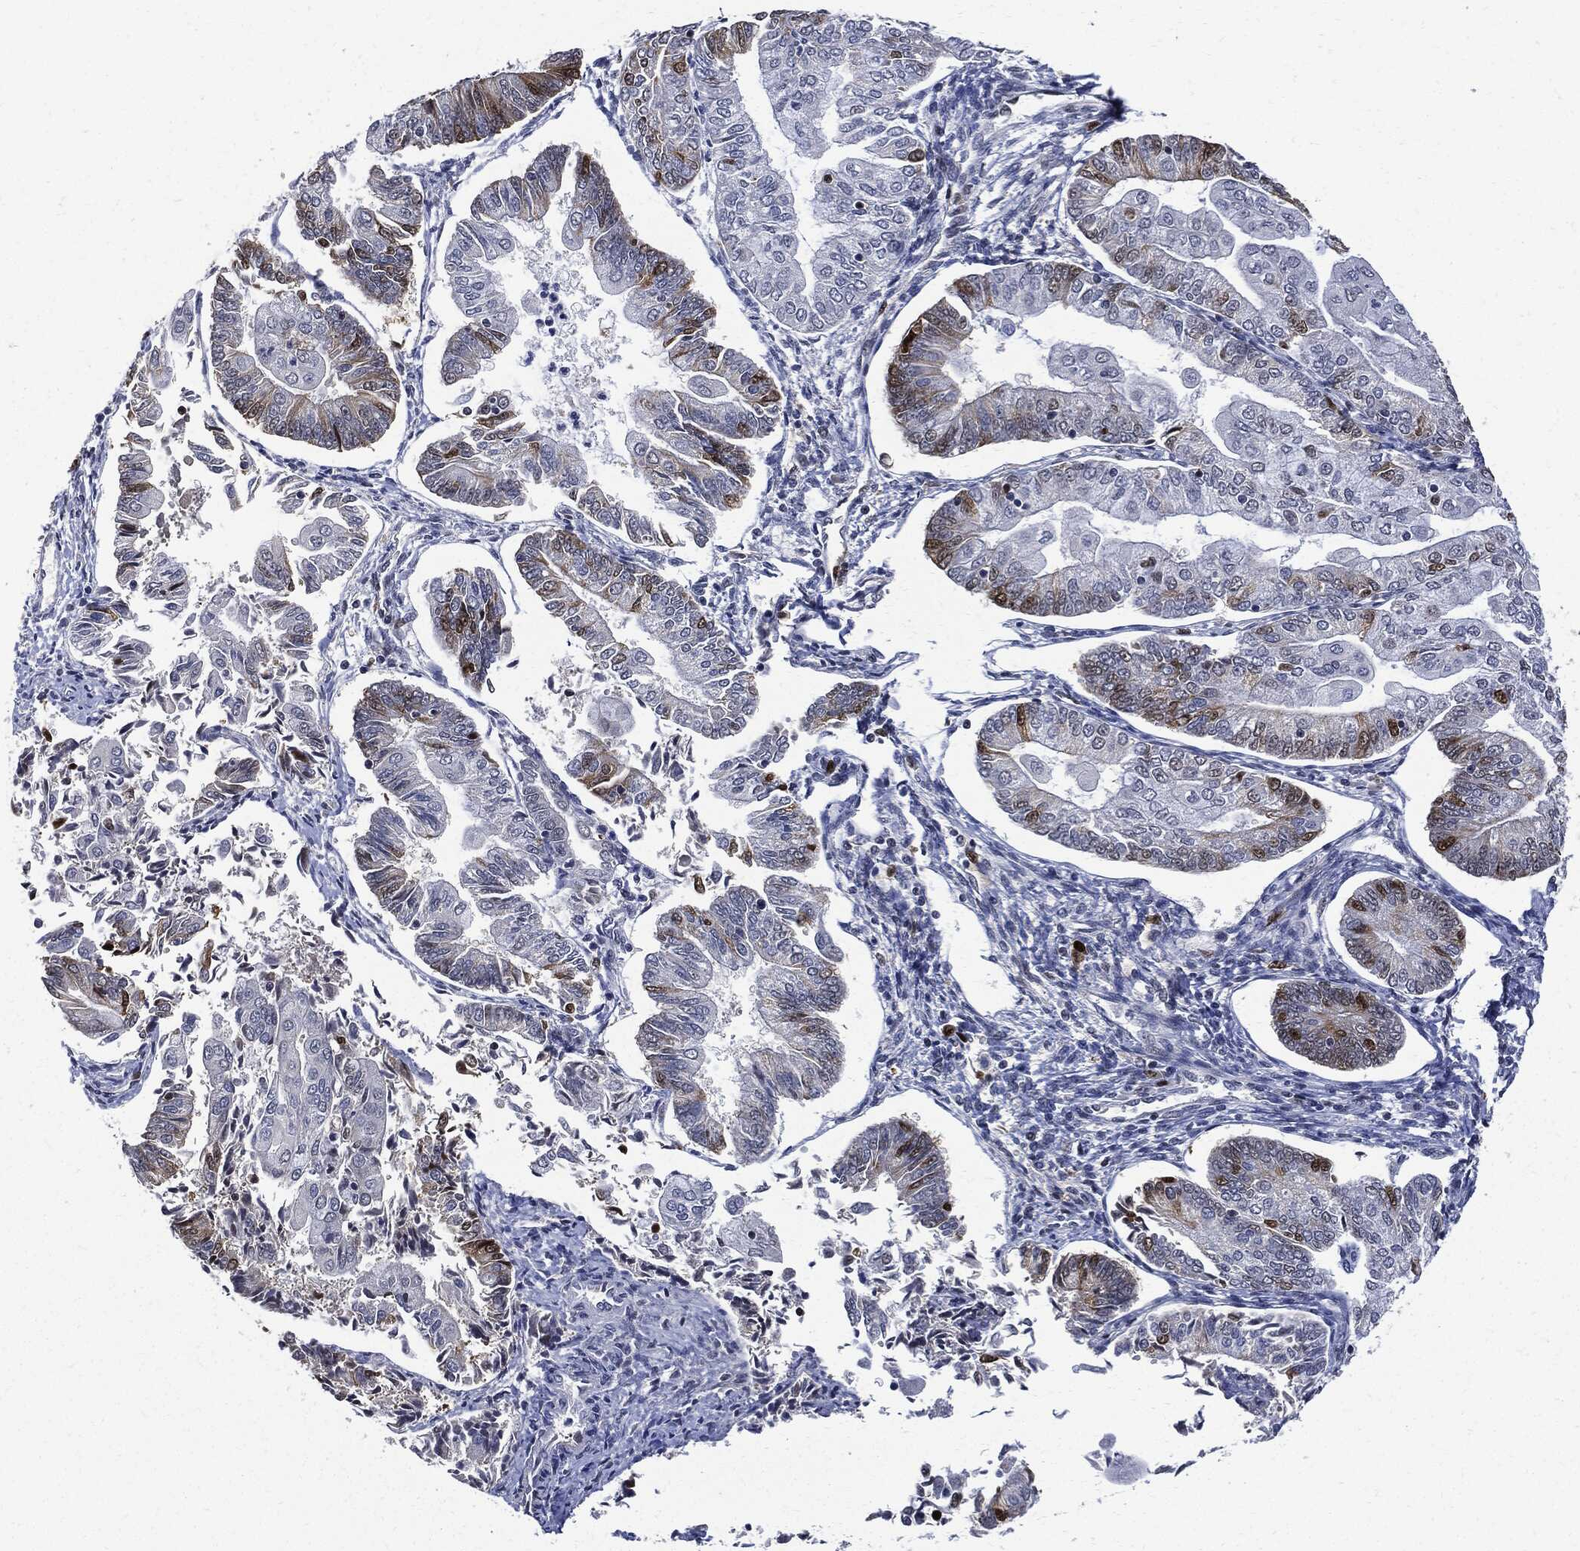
{"staining": {"intensity": "strong", "quantity": "<25%", "location": "nuclear"}, "tissue": "endometrial cancer", "cell_type": "Tumor cells", "image_type": "cancer", "snomed": [{"axis": "morphology", "description": "Adenocarcinoma, NOS"}, {"axis": "topography", "description": "Endometrium"}], "caption": "Brown immunohistochemical staining in endometrial cancer demonstrates strong nuclear expression in approximately <25% of tumor cells.", "gene": "PCNA", "patient": {"sex": "female", "age": 56}}